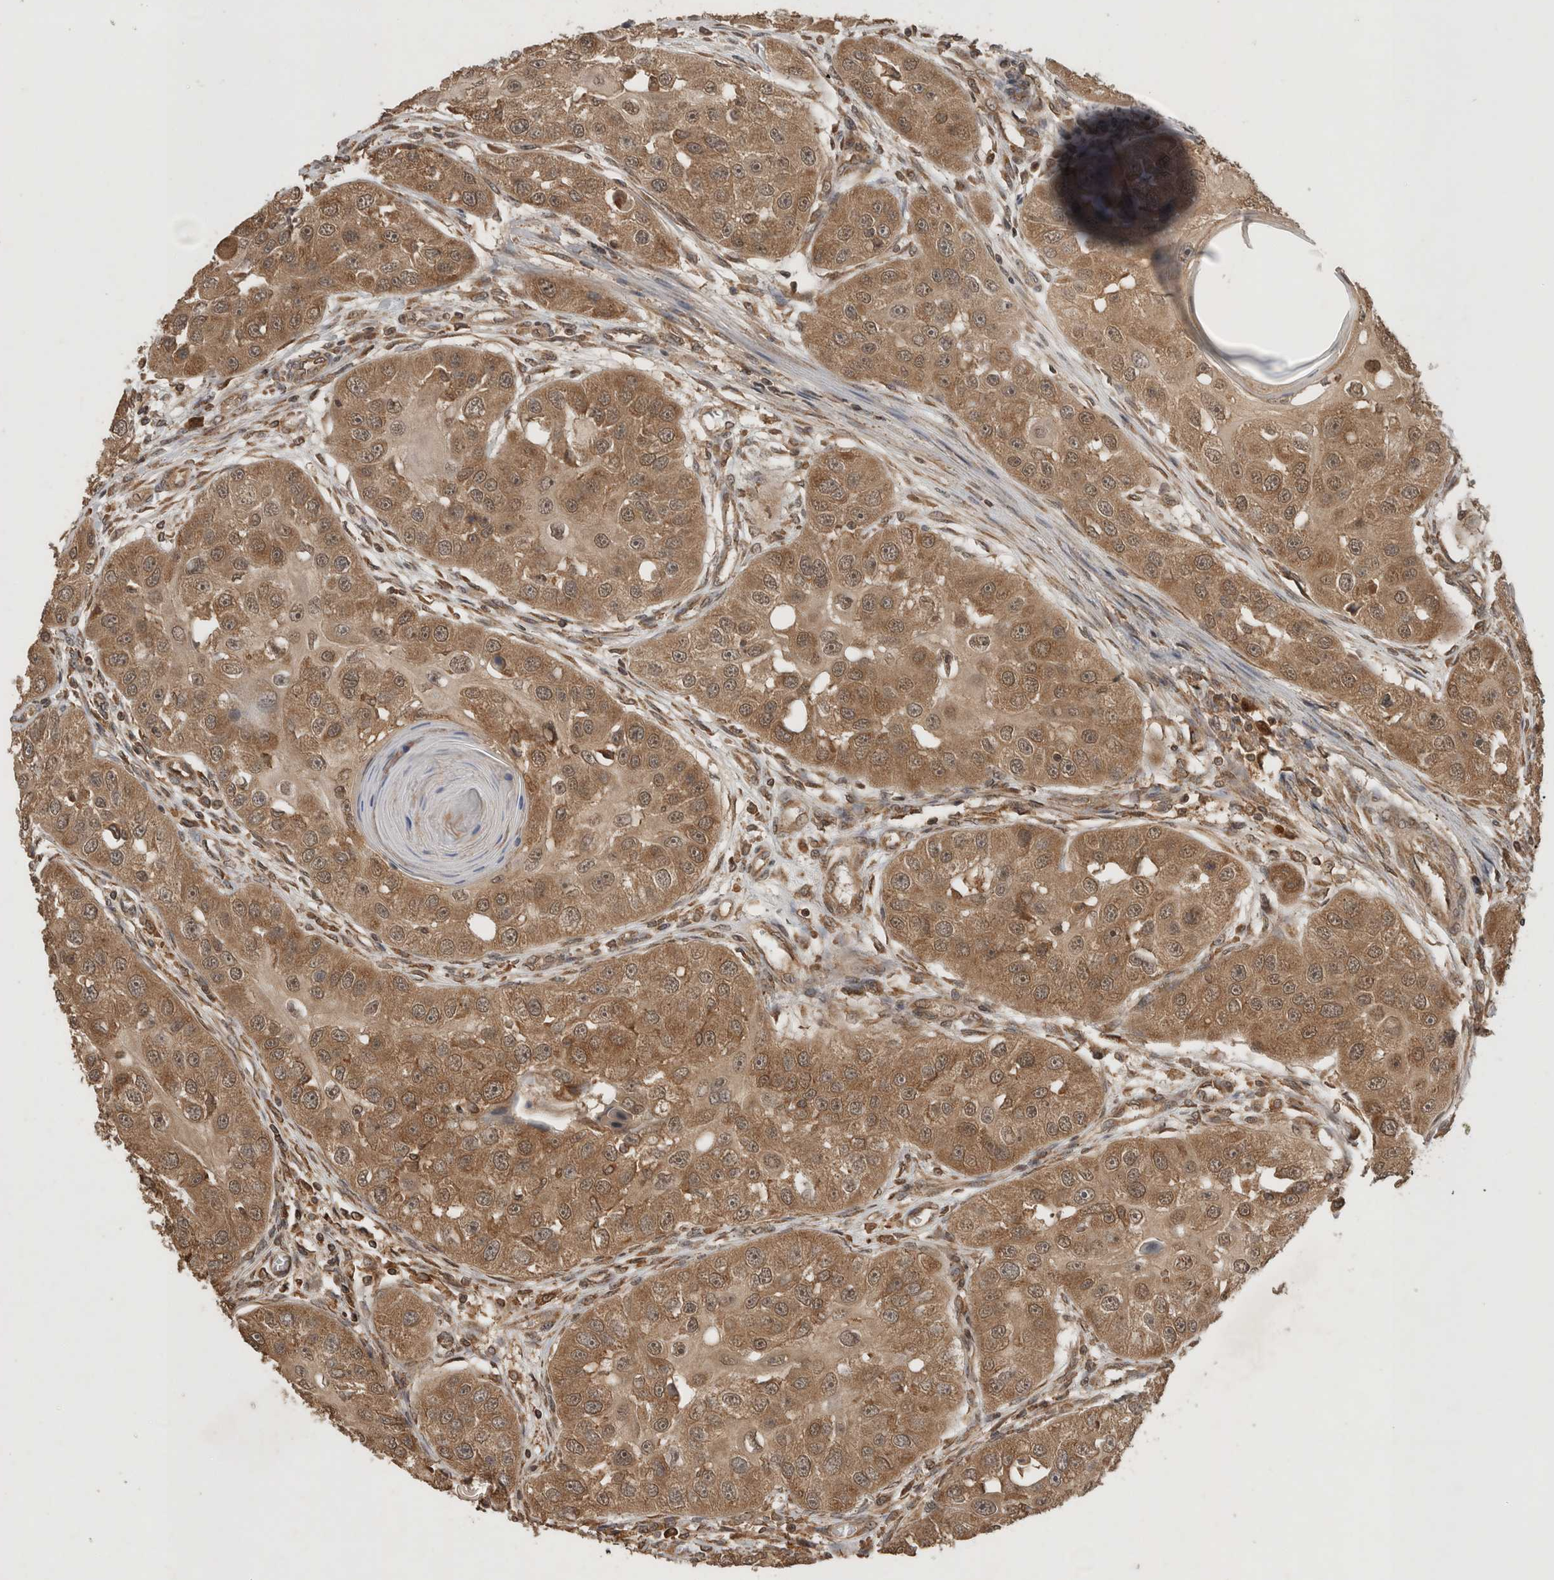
{"staining": {"intensity": "moderate", "quantity": ">75%", "location": "cytoplasmic/membranous,nuclear"}, "tissue": "head and neck cancer", "cell_type": "Tumor cells", "image_type": "cancer", "snomed": [{"axis": "morphology", "description": "Normal tissue, NOS"}, {"axis": "morphology", "description": "Squamous cell carcinoma, NOS"}, {"axis": "topography", "description": "Skeletal muscle"}, {"axis": "topography", "description": "Head-Neck"}], "caption": "Protein analysis of head and neck squamous cell carcinoma tissue exhibits moderate cytoplasmic/membranous and nuclear positivity in about >75% of tumor cells.", "gene": "OTUD7B", "patient": {"sex": "male", "age": 51}}